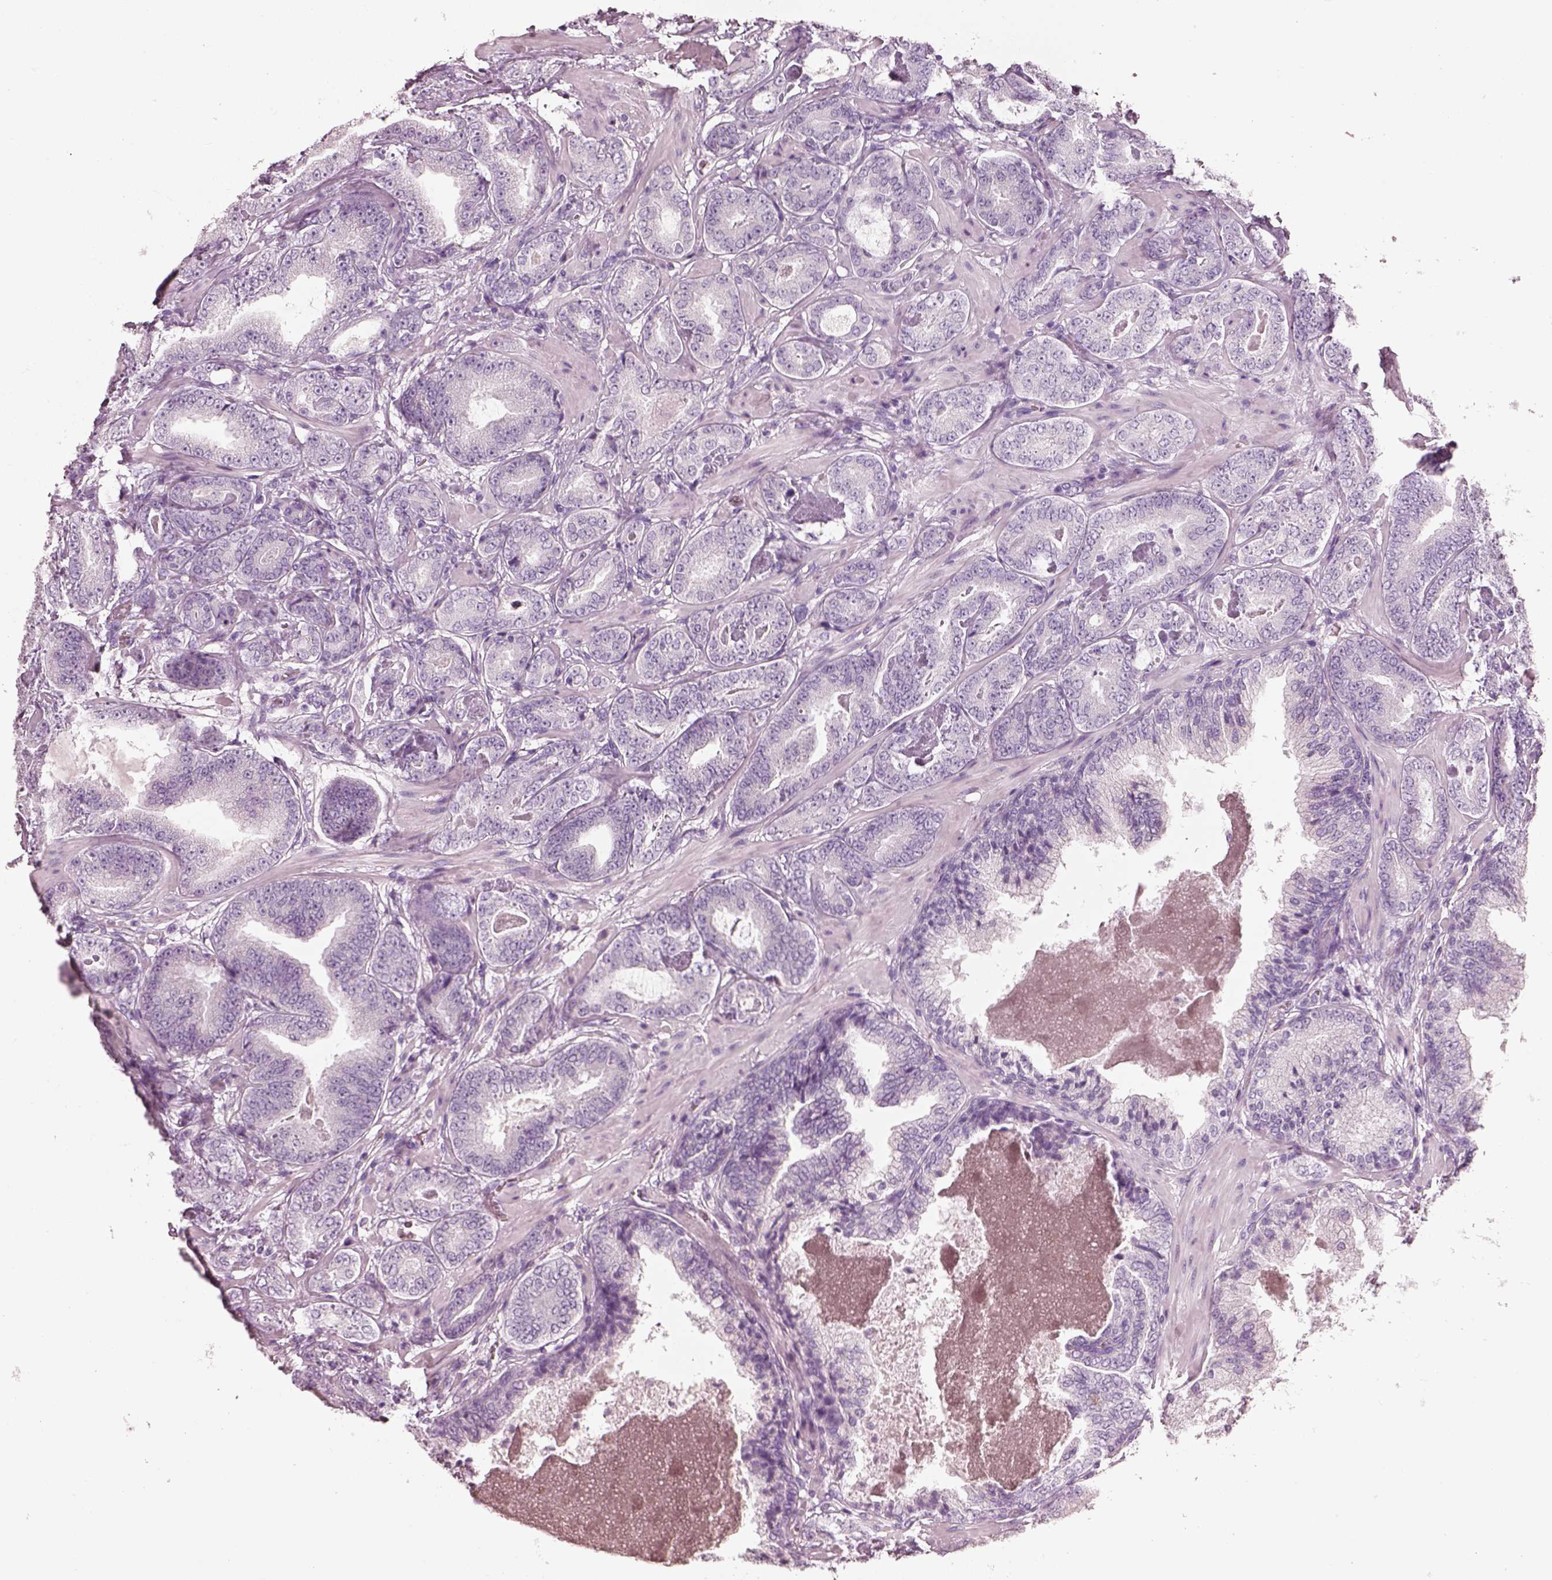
{"staining": {"intensity": "negative", "quantity": "none", "location": "none"}, "tissue": "prostate cancer", "cell_type": "Tumor cells", "image_type": "cancer", "snomed": [{"axis": "morphology", "description": "Adenocarcinoma, Low grade"}, {"axis": "topography", "description": "Prostate"}], "caption": "Immunohistochemistry micrograph of neoplastic tissue: prostate low-grade adenocarcinoma stained with DAB demonstrates no significant protein staining in tumor cells.", "gene": "PNOC", "patient": {"sex": "male", "age": 60}}